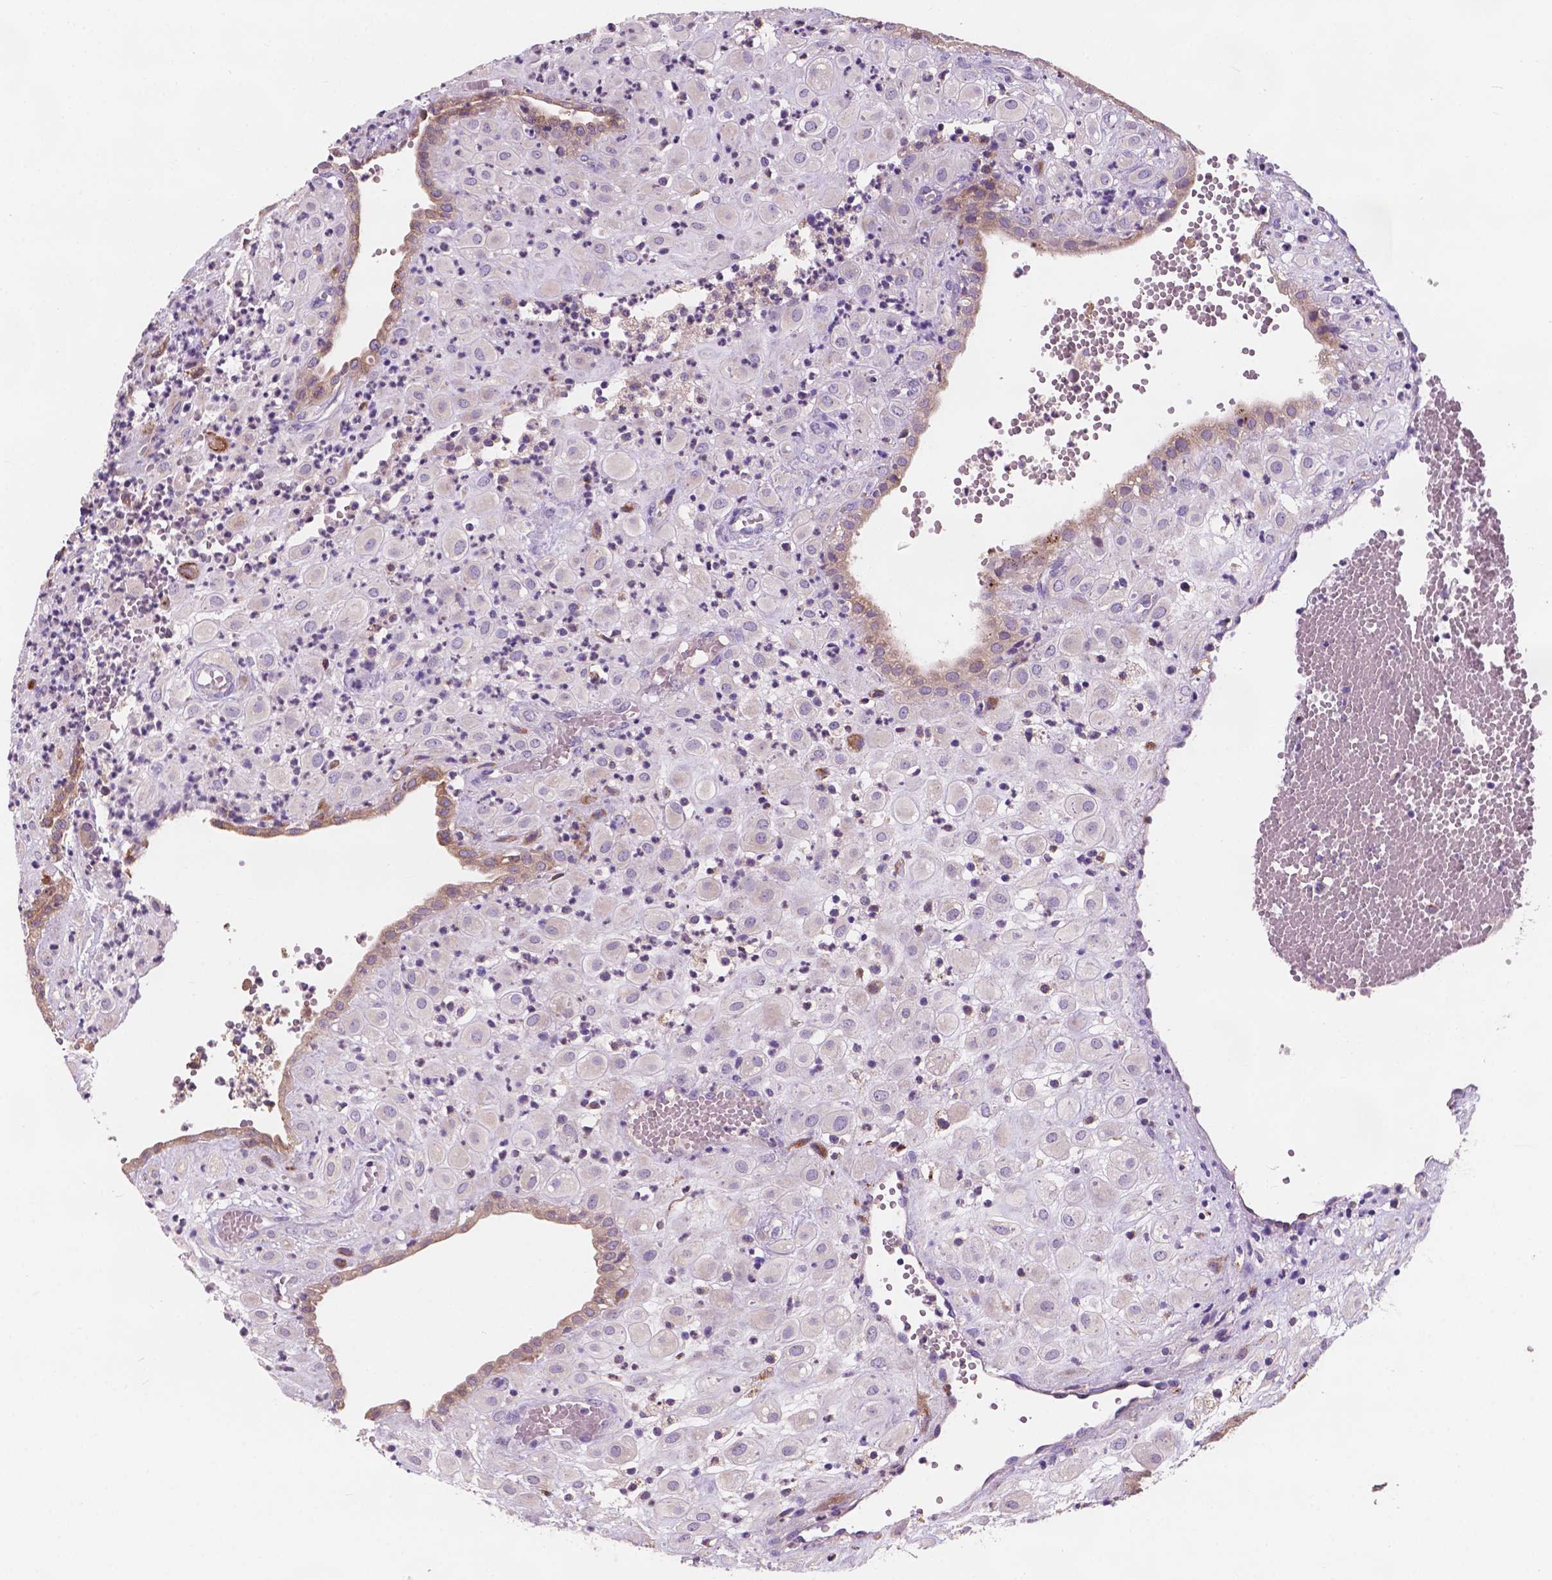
{"staining": {"intensity": "weak", "quantity": "<25%", "location": "cytoplasmic/membranous"}, "tissue": "placenta", "cell_type": "Decidual cells", "image_type": "normal", "snomed": [{"axis": "morphology", "description": "Normal tissue, NOS"}, {"axis": "topography", "description": "Placenta"}], "caption": "This photomicrograph is of benign placenta stained with immunohistochemistry (IHC) to label a protein in brown with the nuclei are counter-stained blue. There is no expression in decidual cells.", "gene": "IREB2", "patient": {"sex": "female", "age": 24}}